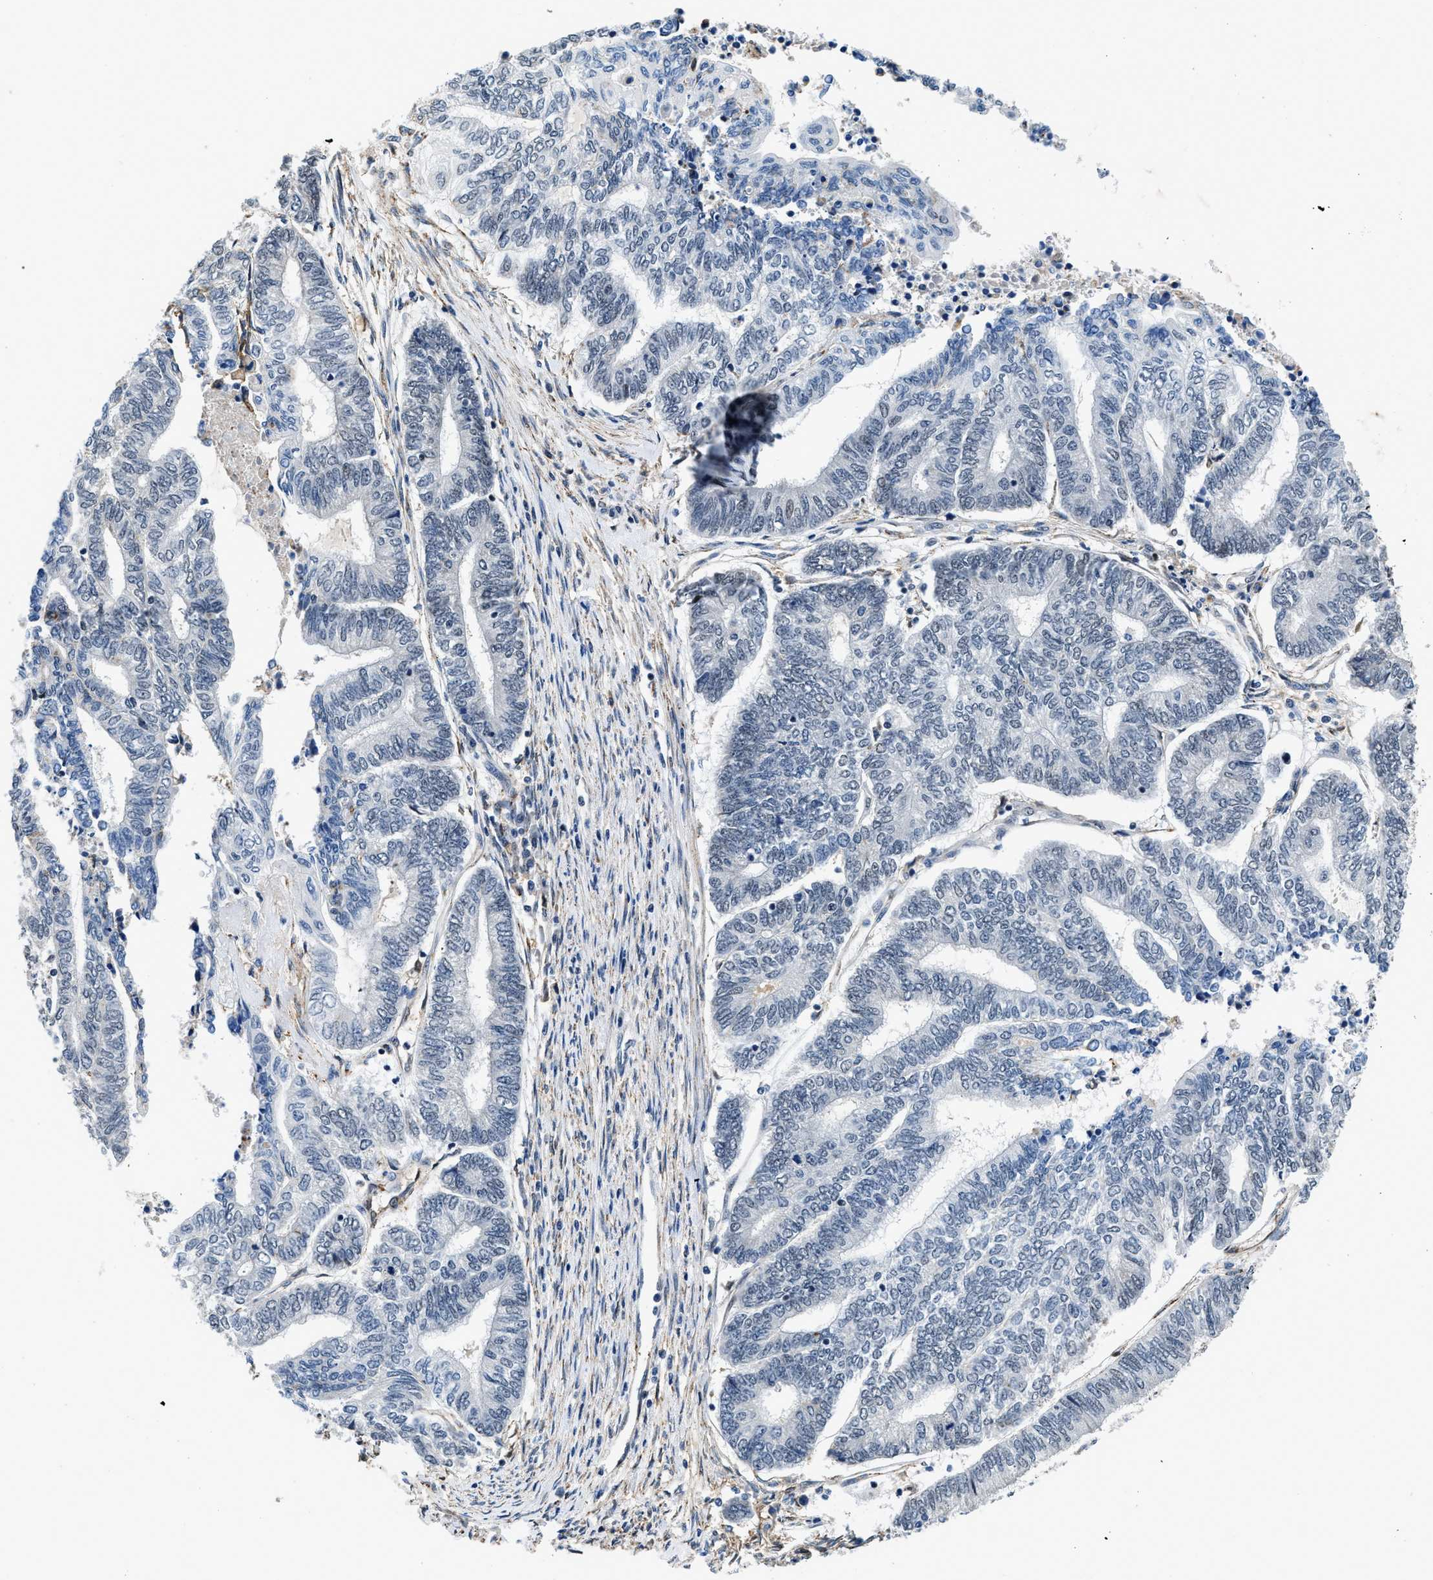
{"staining": {"intensity": "negative", "quantity": "none", "location": "none"}, "tissue": "endometrial cancer", "cell_type": "Tumor cells", "image_type": "cancer", "snomed": [{"axis": "morphology", "description": "Adenocarcinoma, NOS"}, {"axis": "topography", "description": "Uterus"}, {"axis": "topography", "description": "Endometrium"}], "caption": "Immunohistochemical staining of human adenocarcinoma (endometrial) displays no significant staining in tumor cells. (DAB IHC, high magnification).", "gene": "HNRNPH2", "patient": {"sex": "female", "age": 70}}